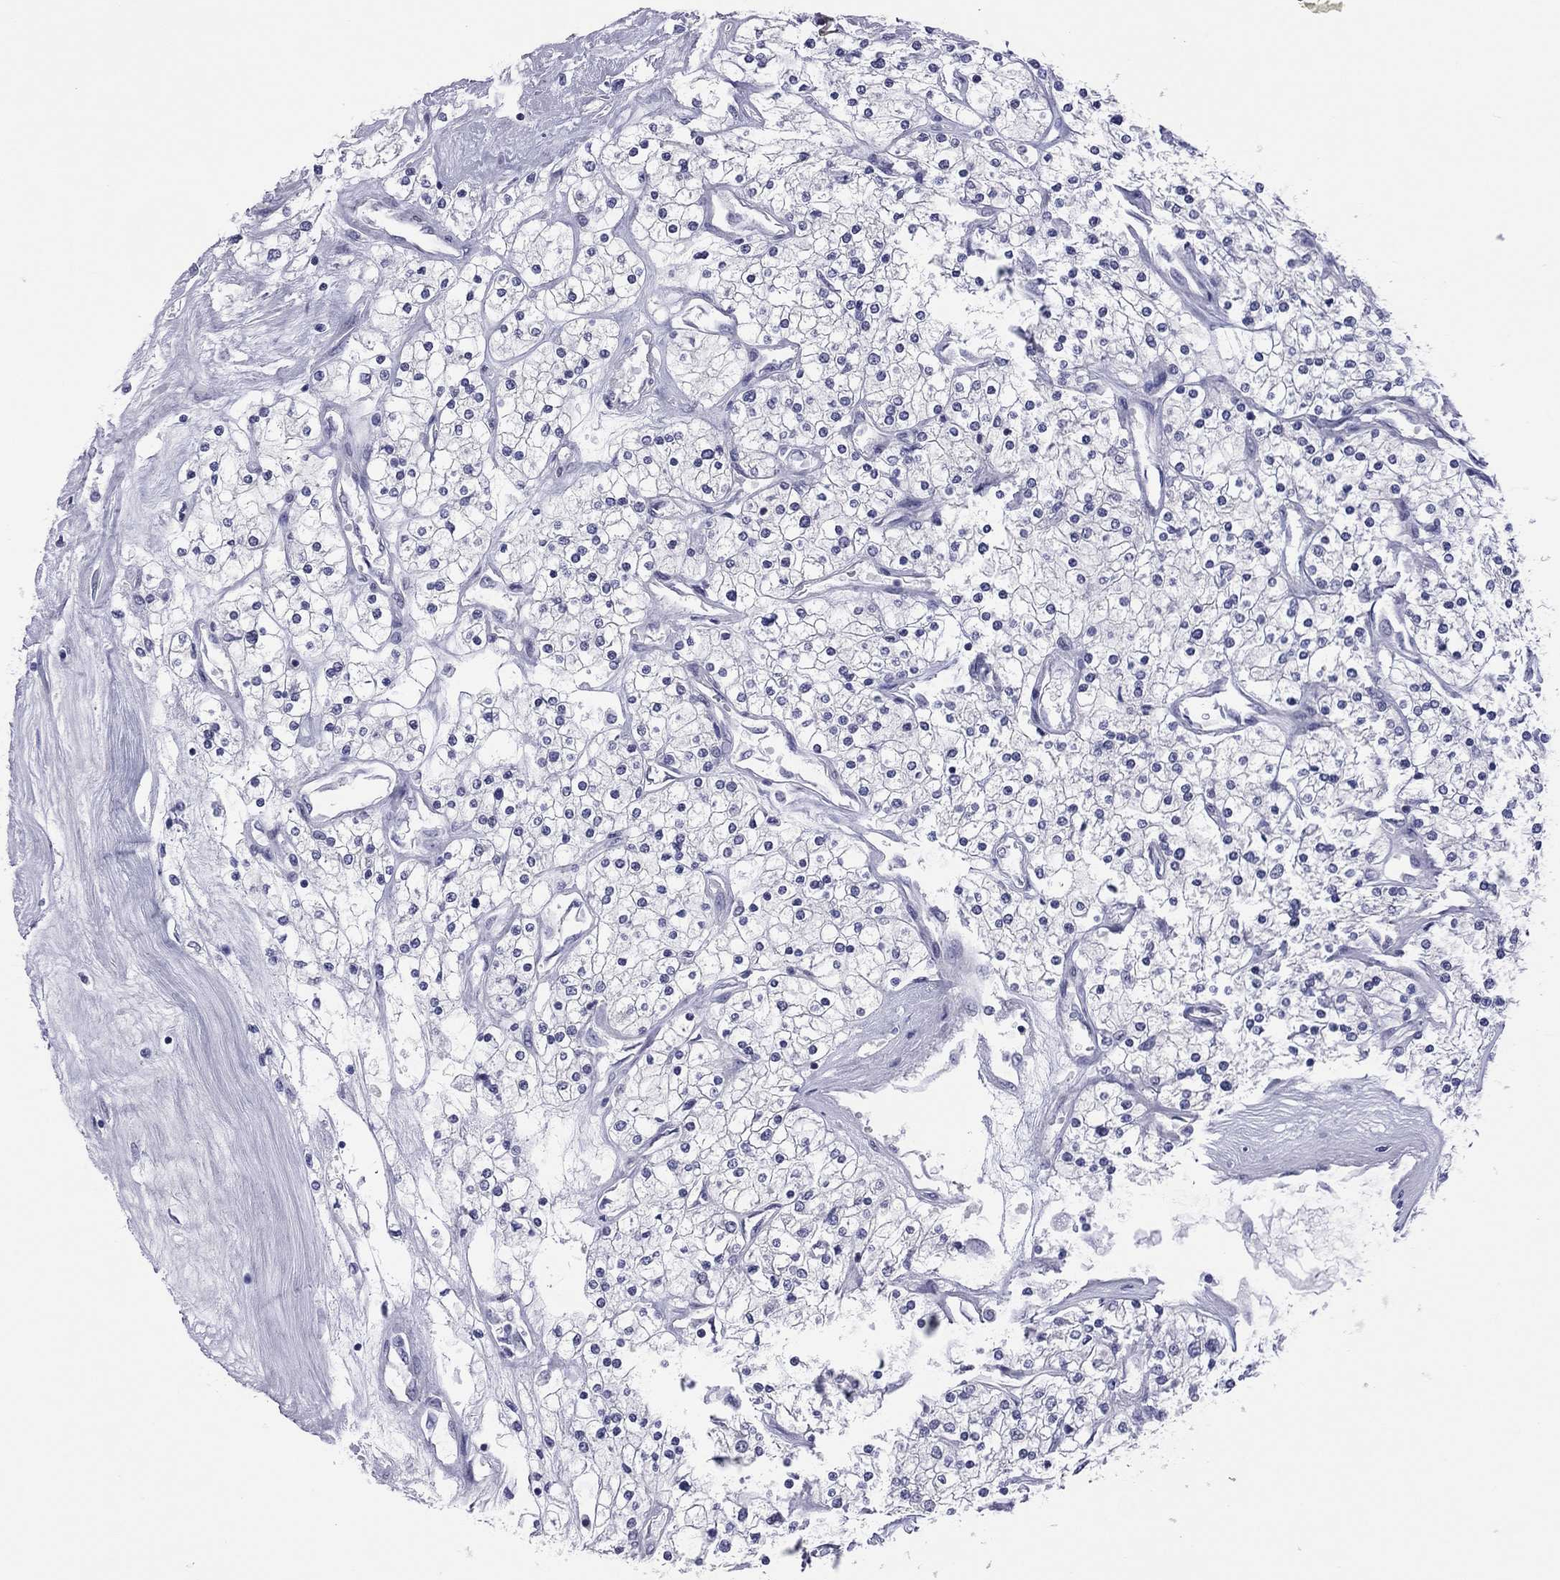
{"staining": {"intensity": "negative", "quantity": "none", "location": "none"}, "tissue": "renal cancer", "cell_type": "Tumor cells", "image_type": "cancer", "snomed": [{"axis": "morphology", "description": "Adenocarcinoma, NOS"}, {"axis": "topography", "description": "Kidney"}], "caption": "The photomicrograph demonstrates no significant expression in tumor cells of renal adenocarcinoma. (DAB IHC with hematoxylin counter stain).", "gene": "POU5F2", "patient": {"sex": "male", "age": 80}}